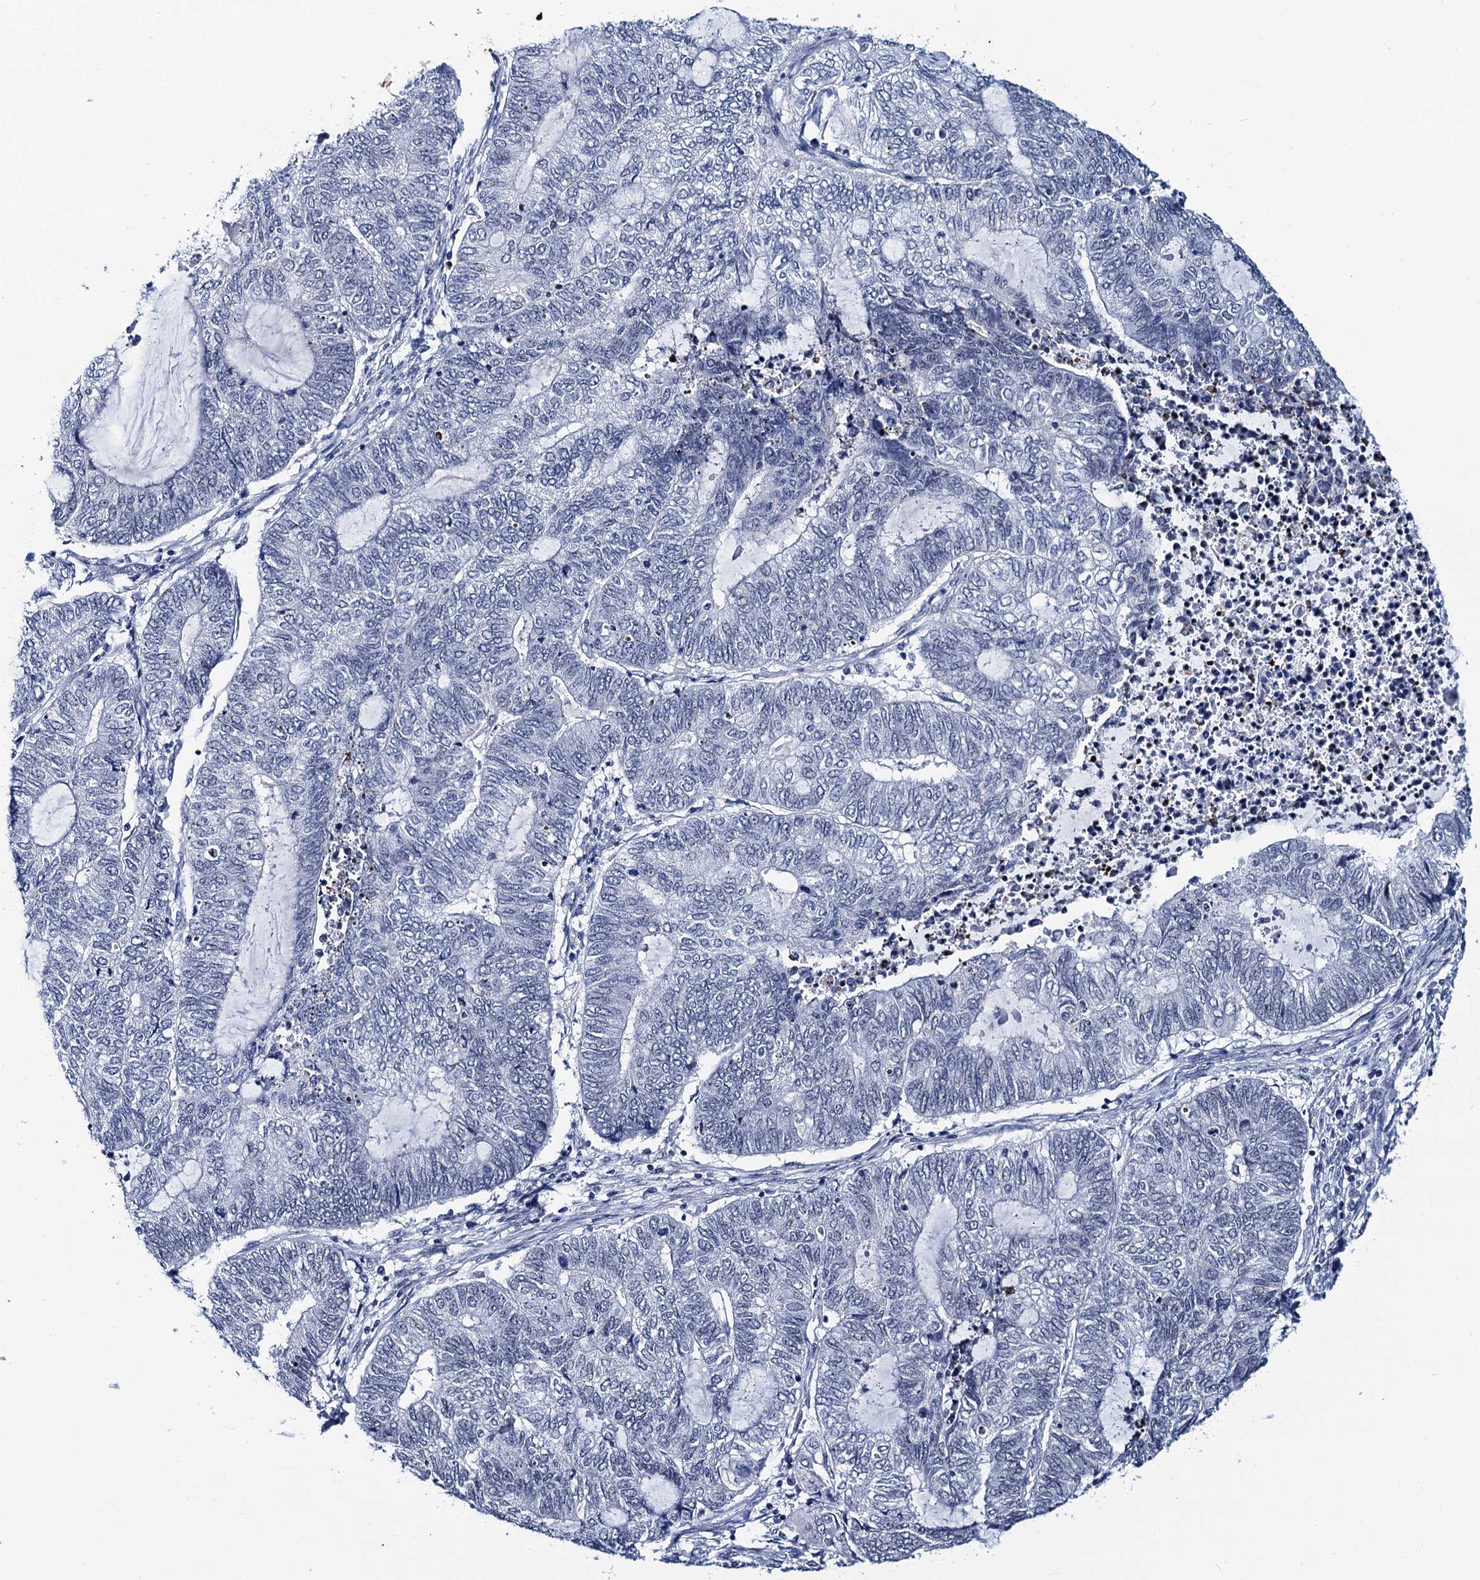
{"staining": {"intensity": "negative", "quantity": "none", "location": "none"}, "tissue": "endometrial cancer", "cell_type": "Tumor cells", "image_type": "cancer", "snomed": [{"axis": "morphology", "description": "Adenocarcinoma, NOS"}, {"axis": "topography", "description": "Uterus"}, {"axis": "topography", "description": "Endometrium"}], "caption": "Immunohistochemistry (IHC) micrograph of neoplastic tissue: endometrial cancer stained with DAB displays no significant protein positivity in tumor cells. (DAB (3,3'-diaminobenzidine) IHC, high magnification).", "gene": "C16orf87", "patient": {"sex": "female", "age": 70}}